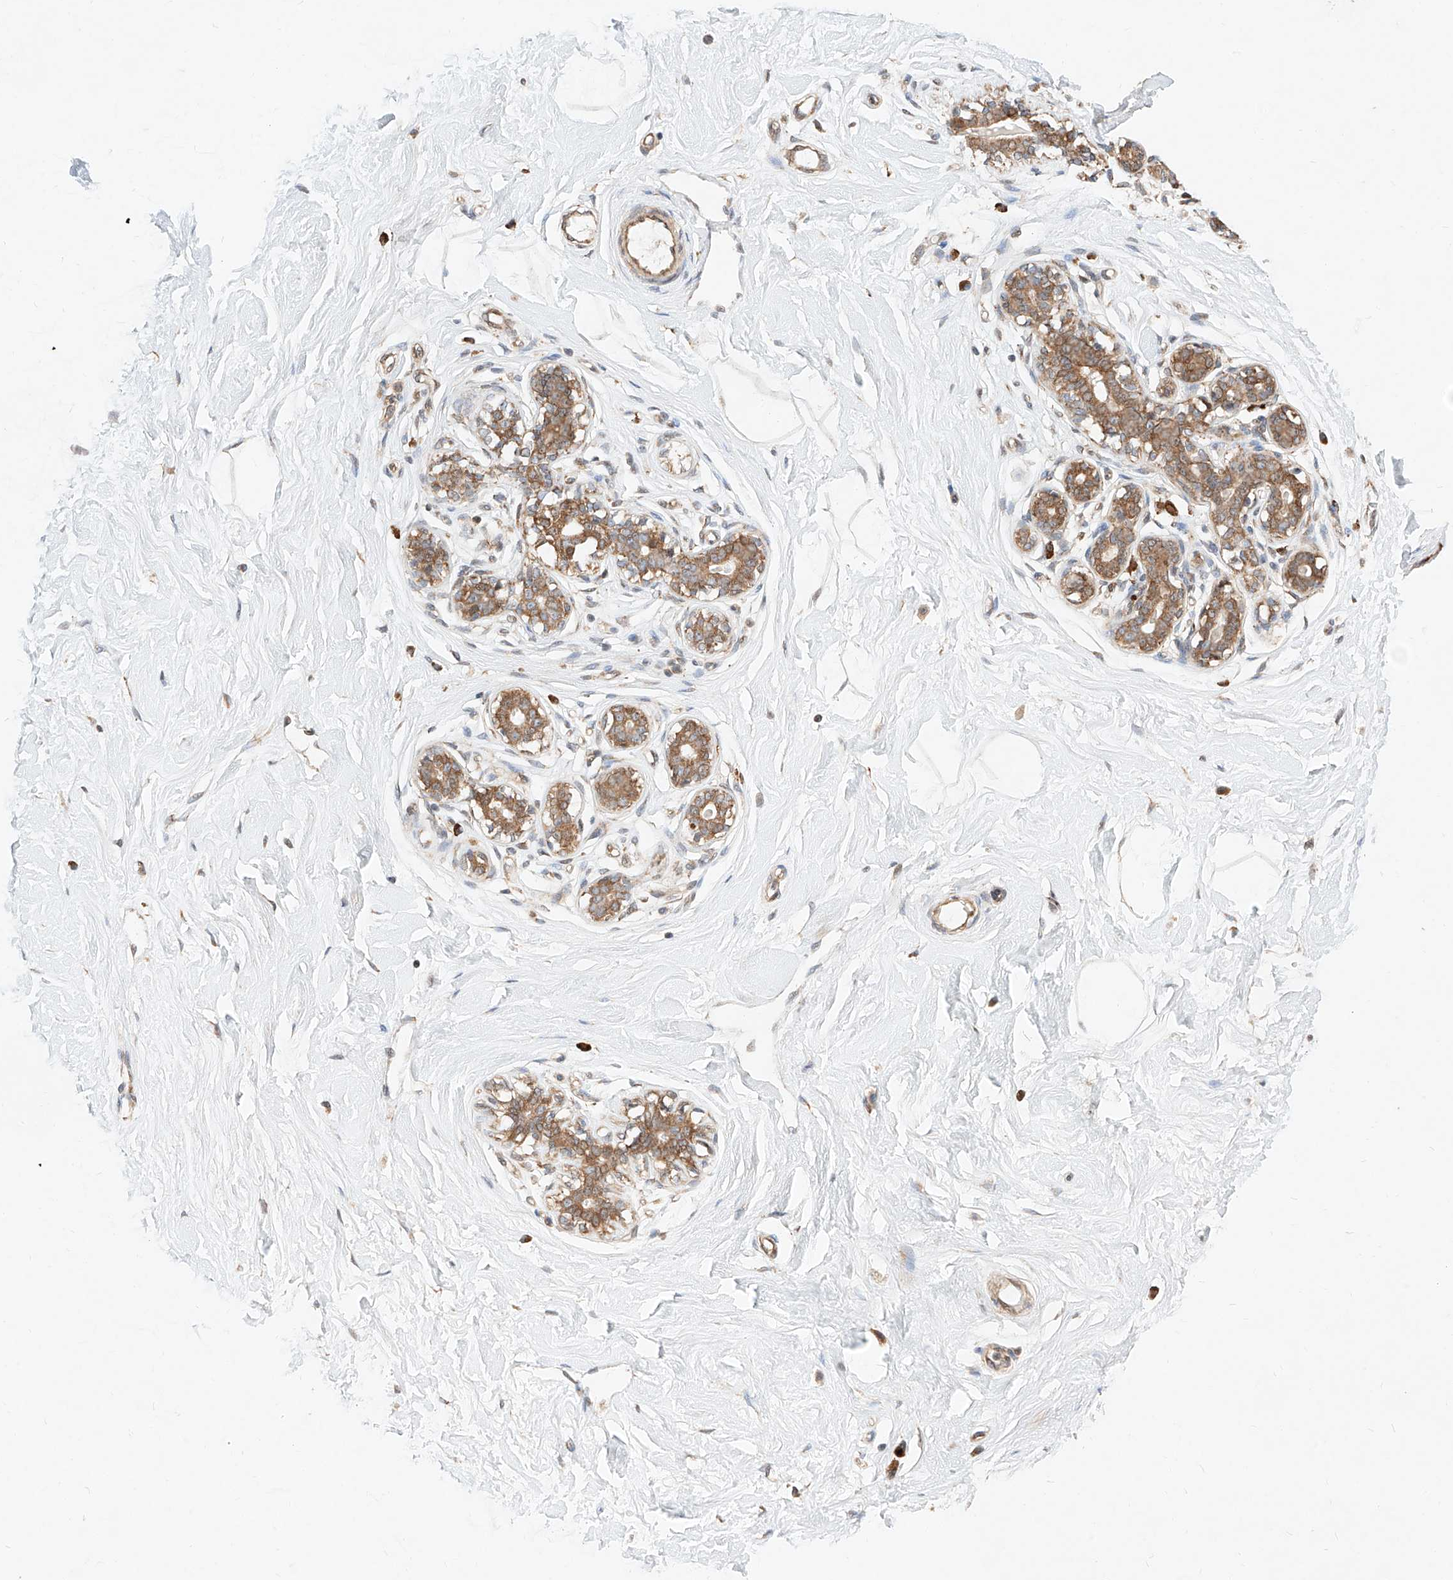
{"staining": {"intensity": "negative", "quantity": "none", "location": "none"}, "tissue": "breast", "cell_type": "Adipocytes", "image_type": "normal", "snomed": [{"axis": "morphology", "description": "Normal tissue, NOS"}, {"axis": "morphology", "description": "Adenoma, NOS"}, {"axis": "topography", "description": "Breast"}], "caption": "Immunohistochemistry (IHC) of normal breast displays no expression in adipocytes.", "gene": "ATP9B", "patient": {"sex": "female", "age": 23}}